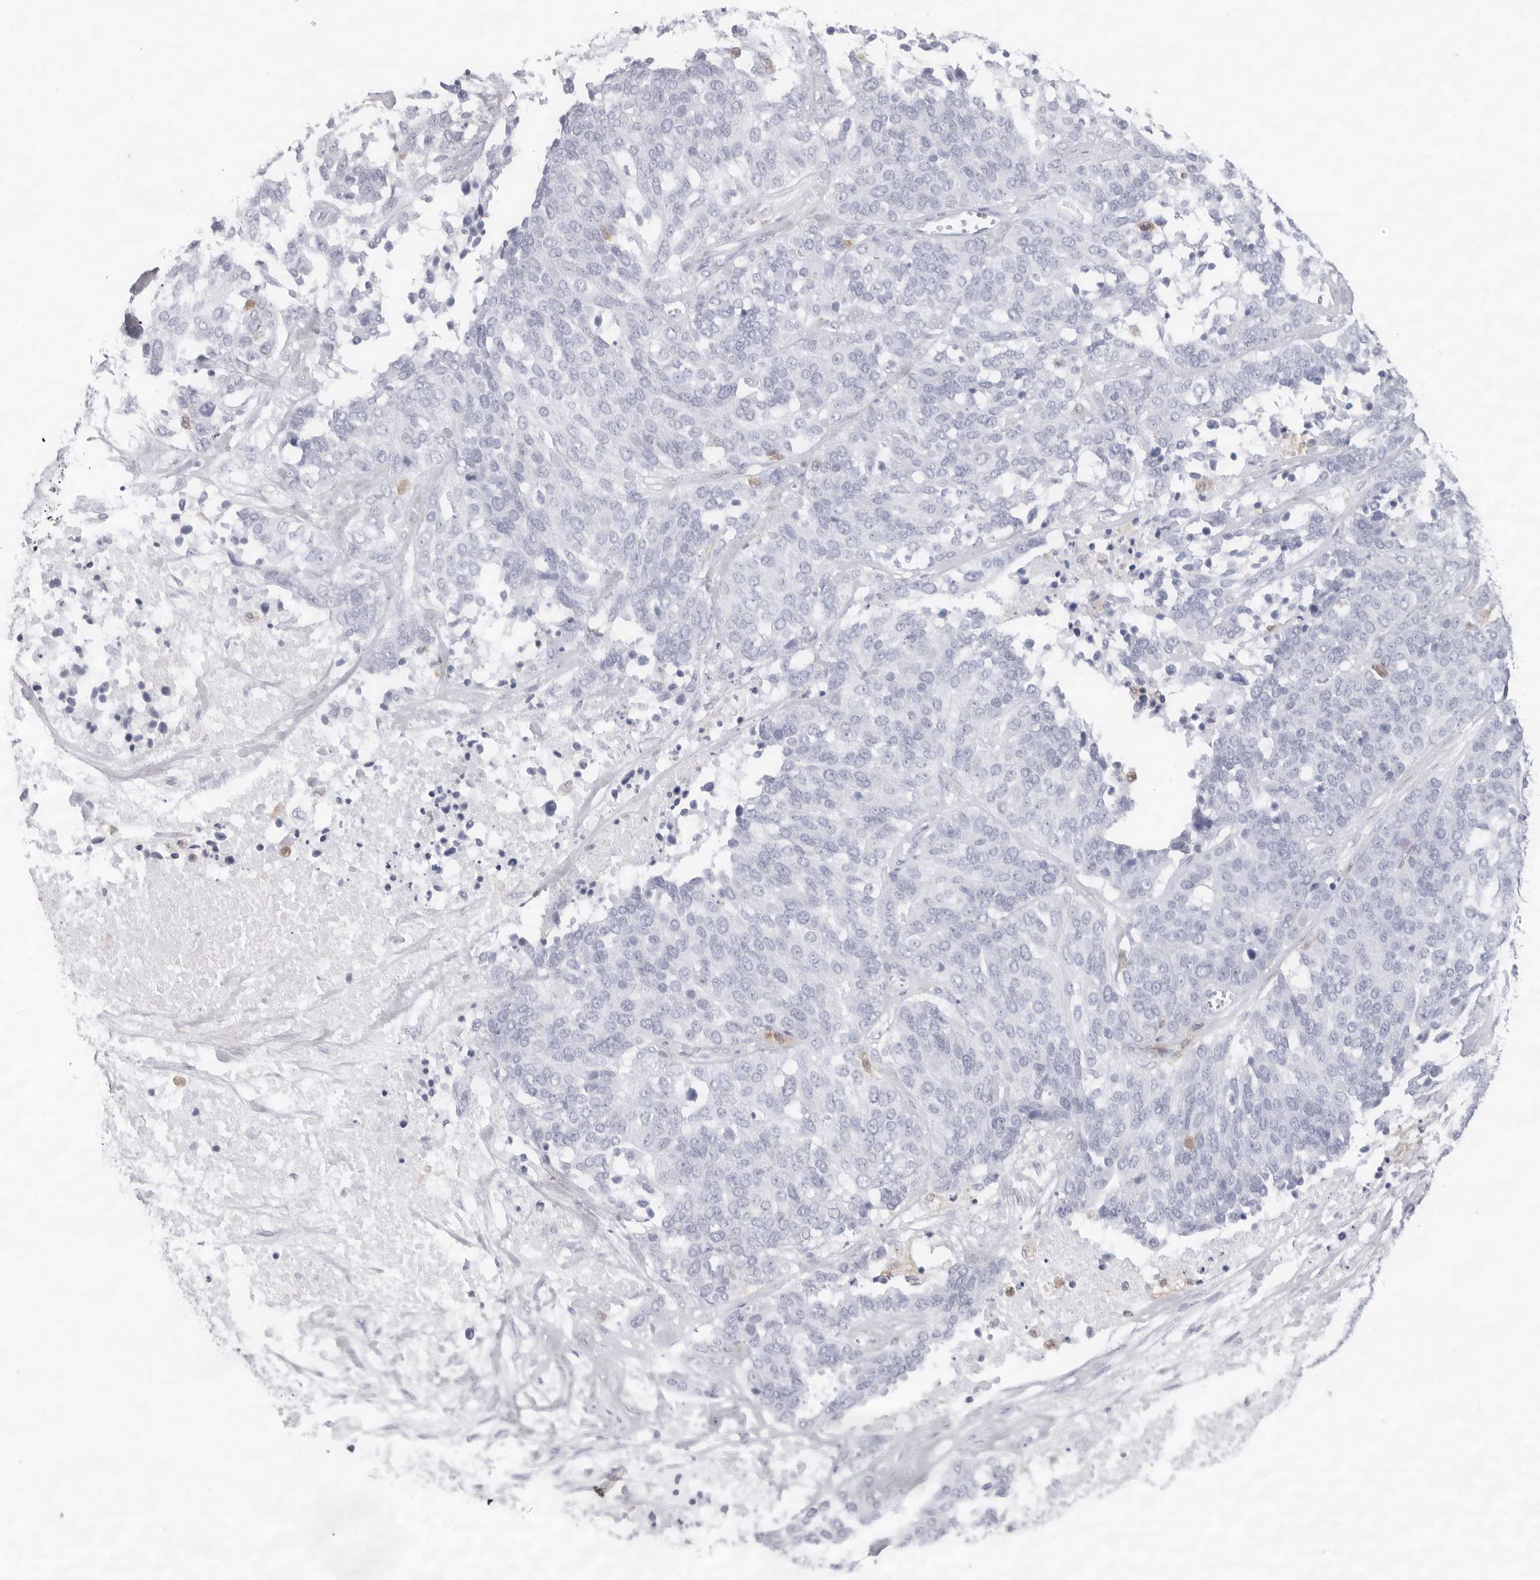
{"staining": {"intensity": "negative", "quantity": "none", "location": "none"}, "tissue": "ovarian cancer", "cell_type": "Tumor cells", "image_type": "cancer", "snomed": [{"axis": "morphology", "description": "Cystadenocarcinoma, serous, NOS"}, {"axis": "topography", "description": "Ovary"}], "caption": "The image shows no staining of tumor cells in serous cystadenocarcinoma (ovarian).", "gene": "FMNL1", "patient": {"sex": "female", "age": 44}}